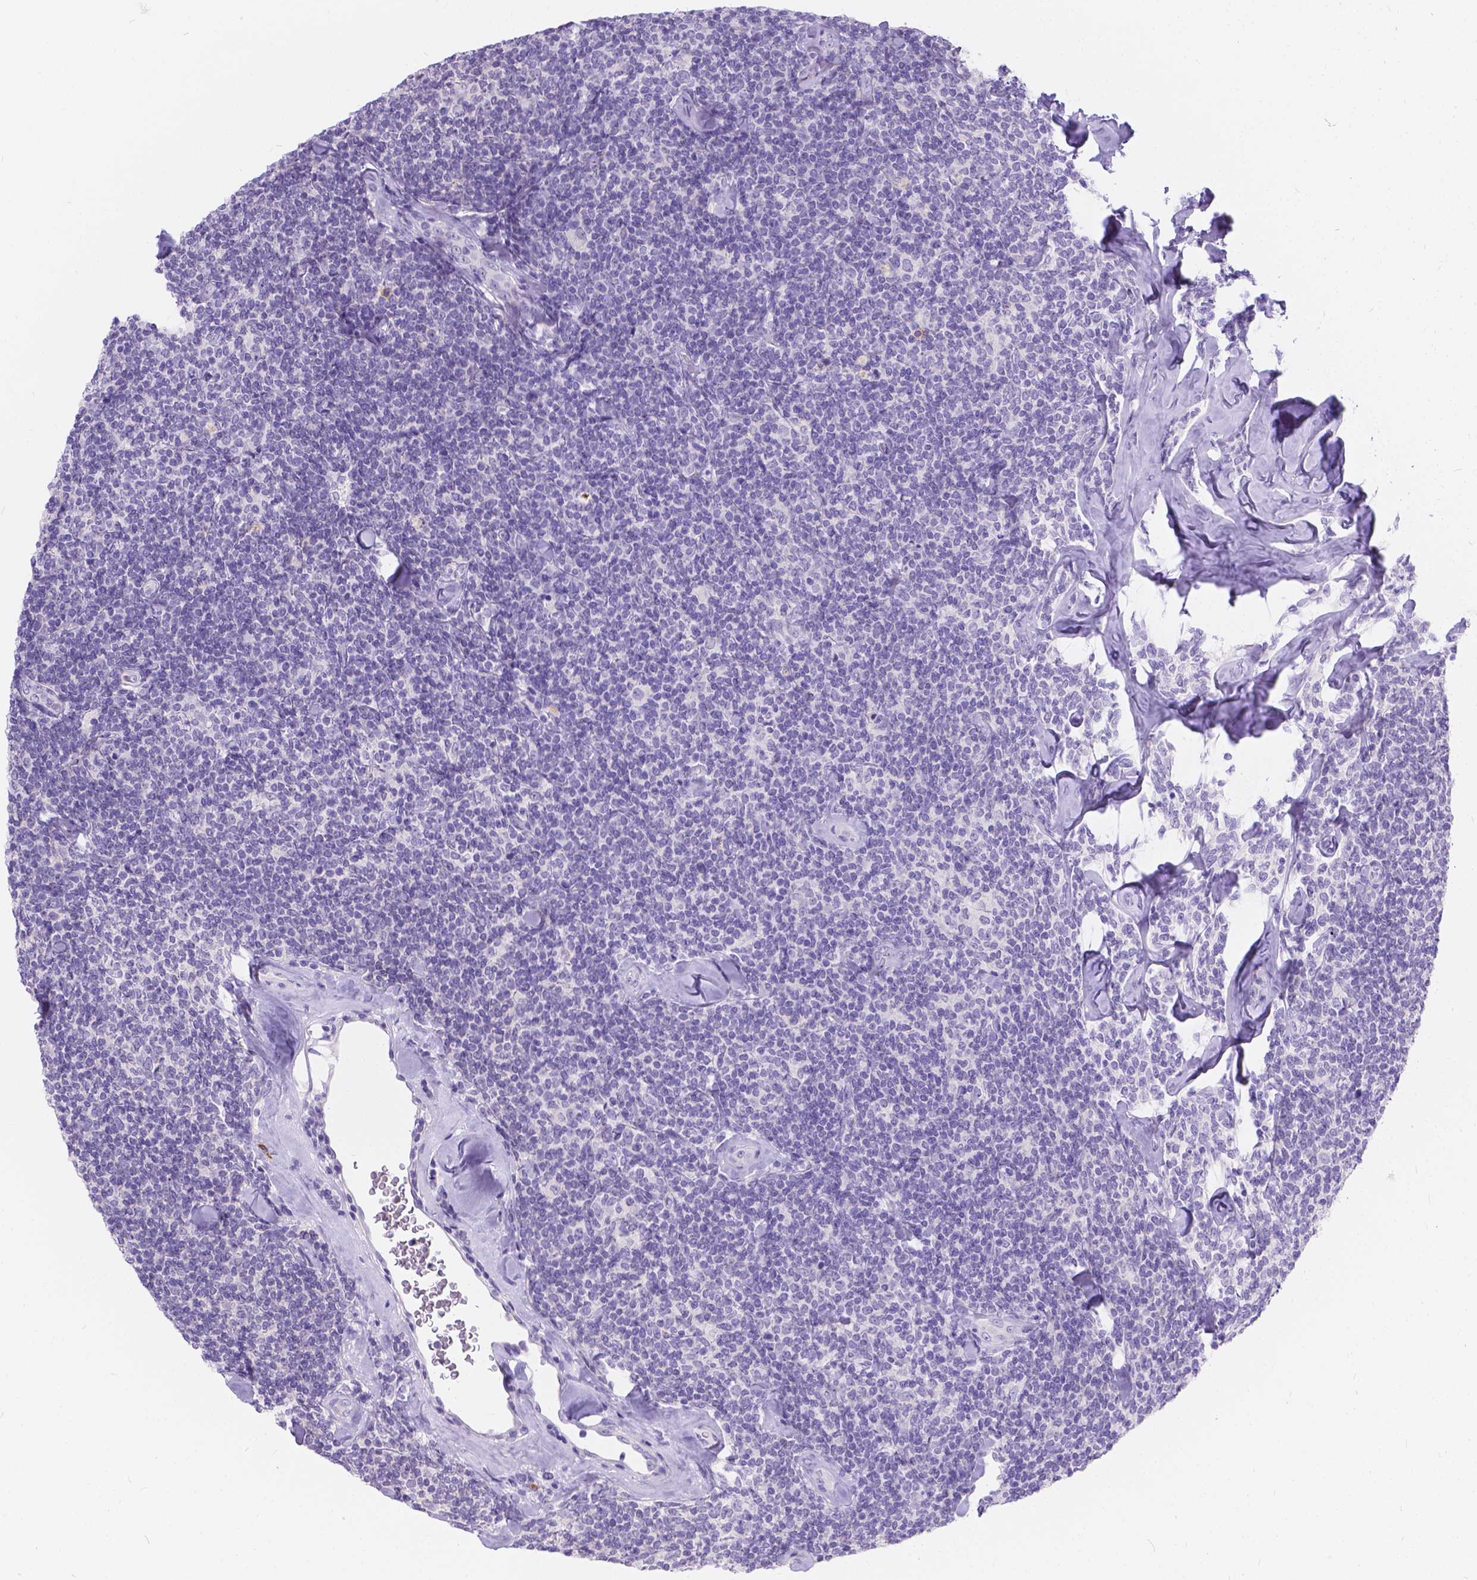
{"staining": {"intensity": "negative", "quantity": "none", "location": "none"}, "tissue": "lymphoma", "cell_type": "Tumor cells", "image_type": "cancer", "snomed": [{"axis": "morphology", "description": "Malignant lymphoma, non-Hodgkin's type, Low grade"}, {"axis": "topography", "description": "Lymph node"}], "caption": "This is an immunohistochemistry image of human lymphoma. There is no expression in tumor cells.", "gene": "GNRHR", "patient": {"sex": "female", "age": 56}}